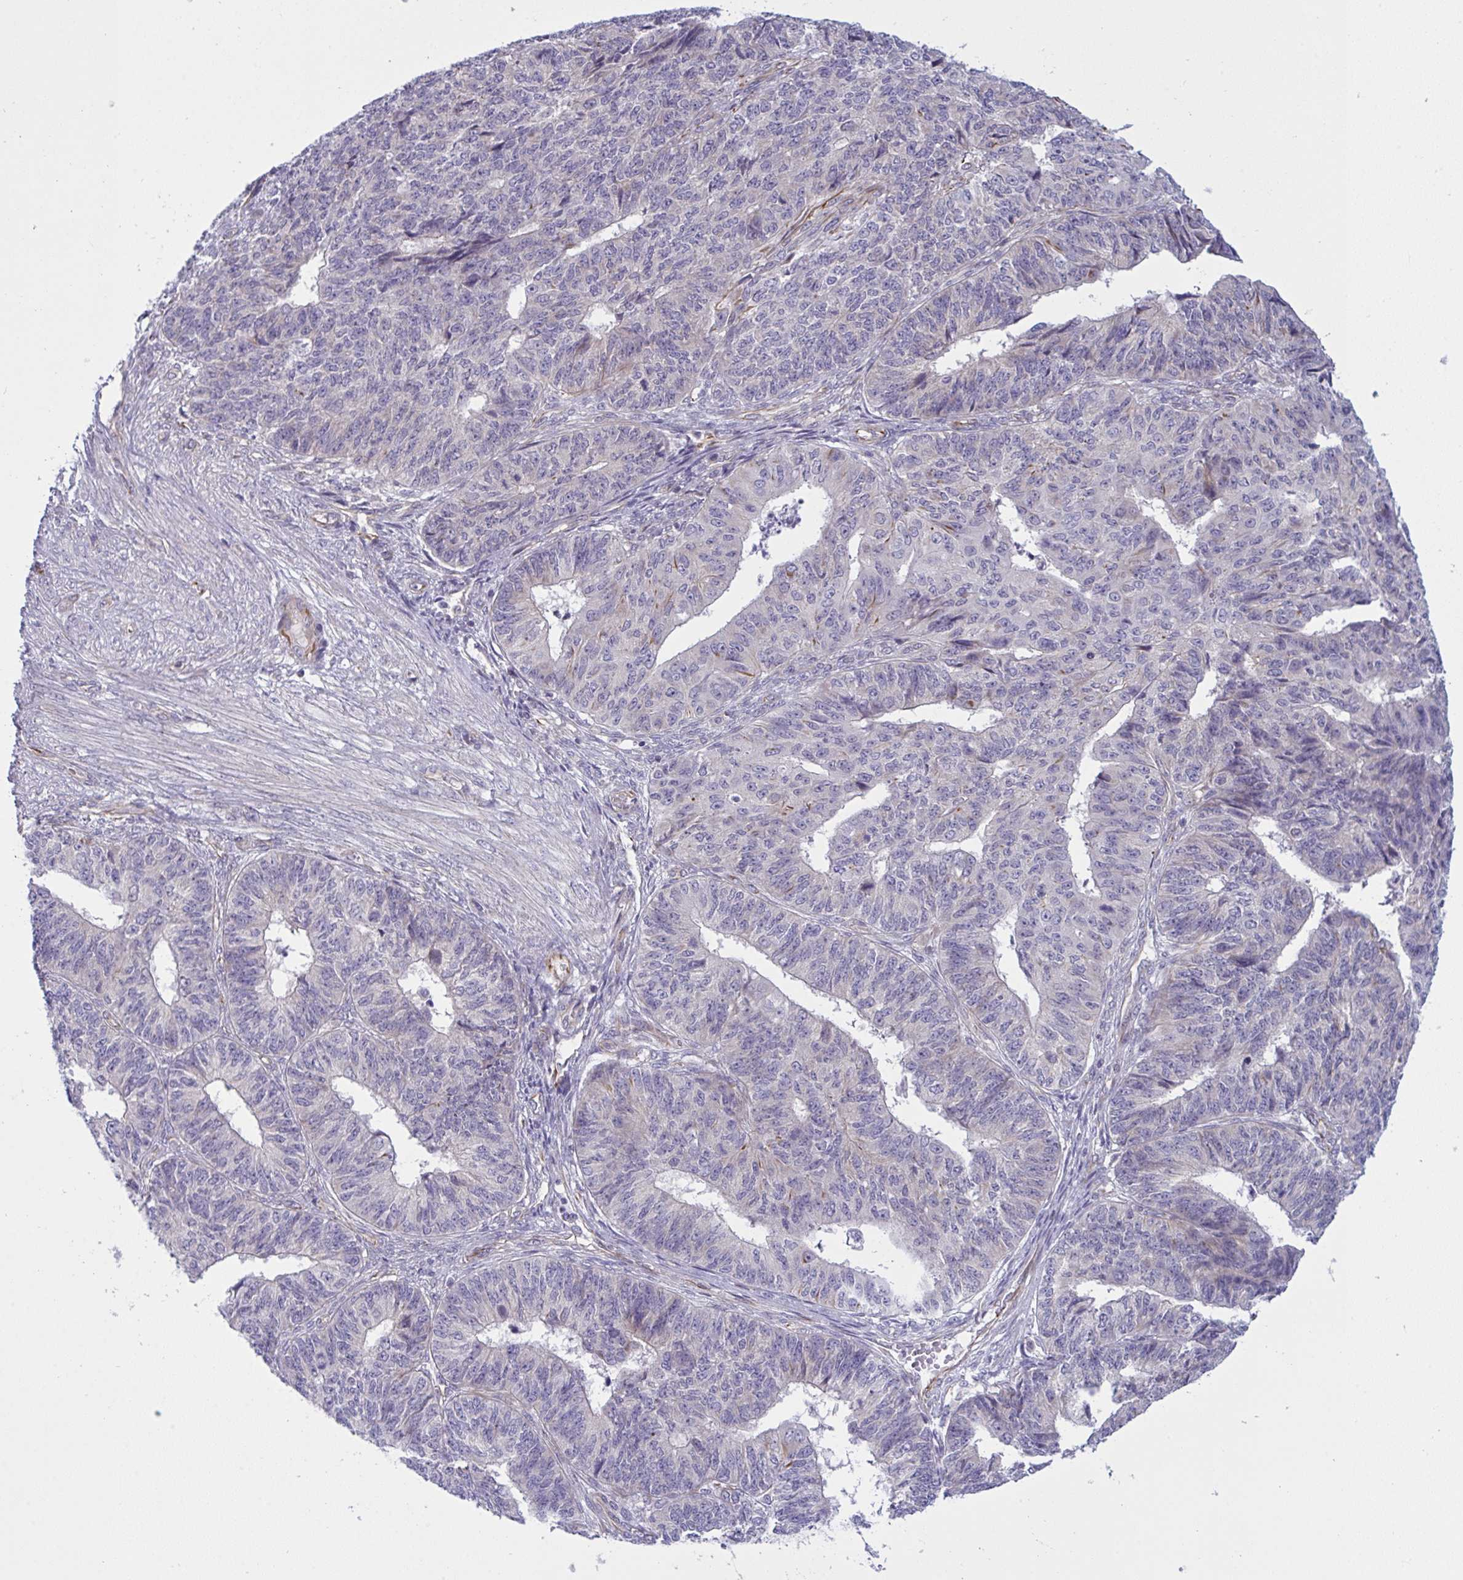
{"staining": {"intensity": "negative", "quantity": "none", "location": "none"}, "tissue": "endometrial cancer", "cell_type": "Tumor cells", "image_type": "cancer", "snomed": [{"axis": "morphology", "description": "Adenocarcinoma, NOS"}, {"axis": "topography", "description": "Endometrium"}], "caption": "The image displays no staining of tumor cells in endometrial cancer.", "gene": "DCBLD1", "patient": {"sex": "female", "age": 32}}